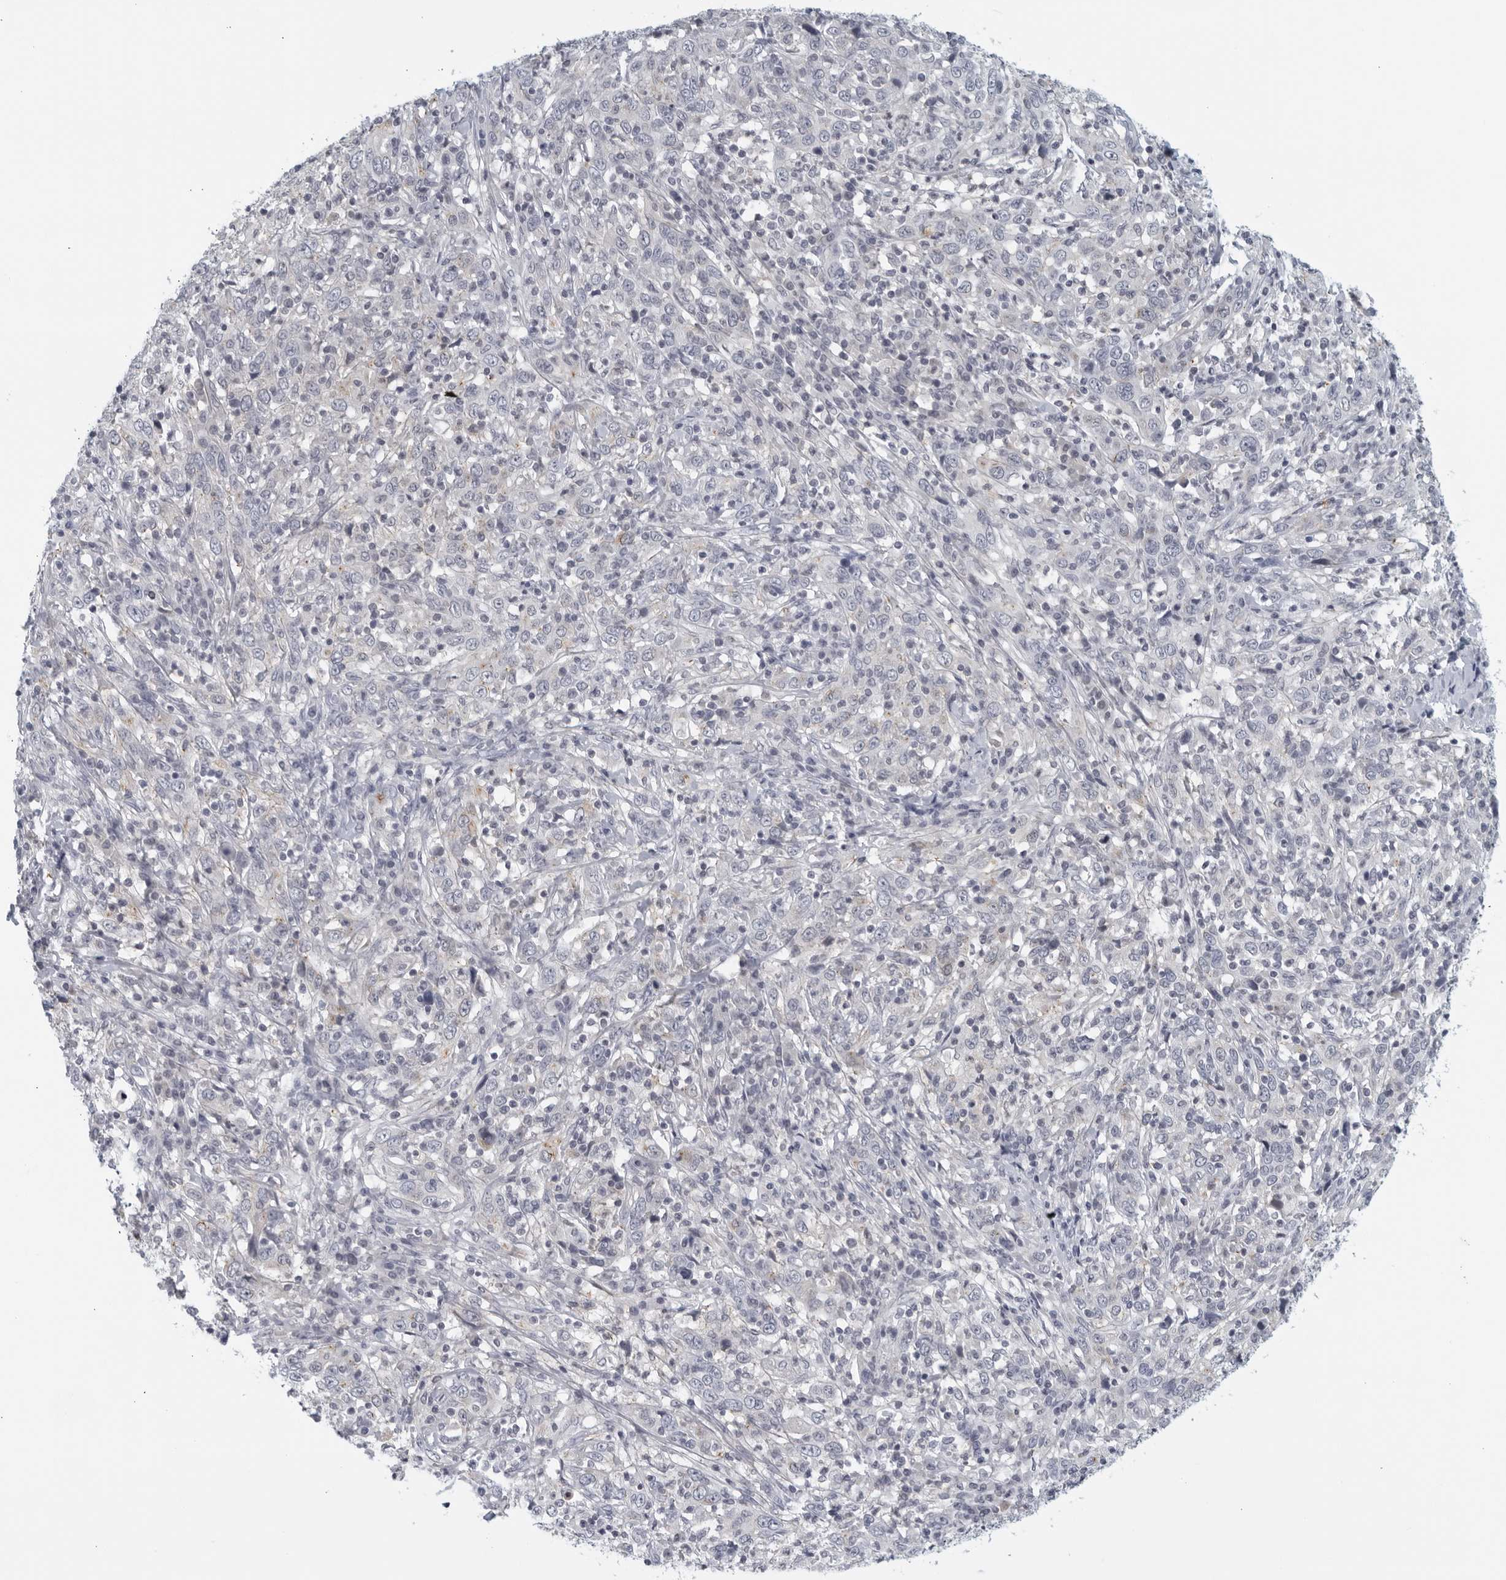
{"staining": {"intensity": "negative", "quantity": "none", "location": "none"}, "tissue": "cervical cancer", "cell_type": "Tumor cells", "image_type": "cancer", "snomed": [{"axis": "morphology", "description": "Squamous cell carcinoma, NOS"}, {"axis": "topography", "description": "Cervix"}], "caption": "High power microscopy micrograph of an IHC image of cervical squamous cell carcinoma, revealing no significant expression in tumor cells.", "gene": "MATN1", "patient": {"sex": "female", "age": 46}}